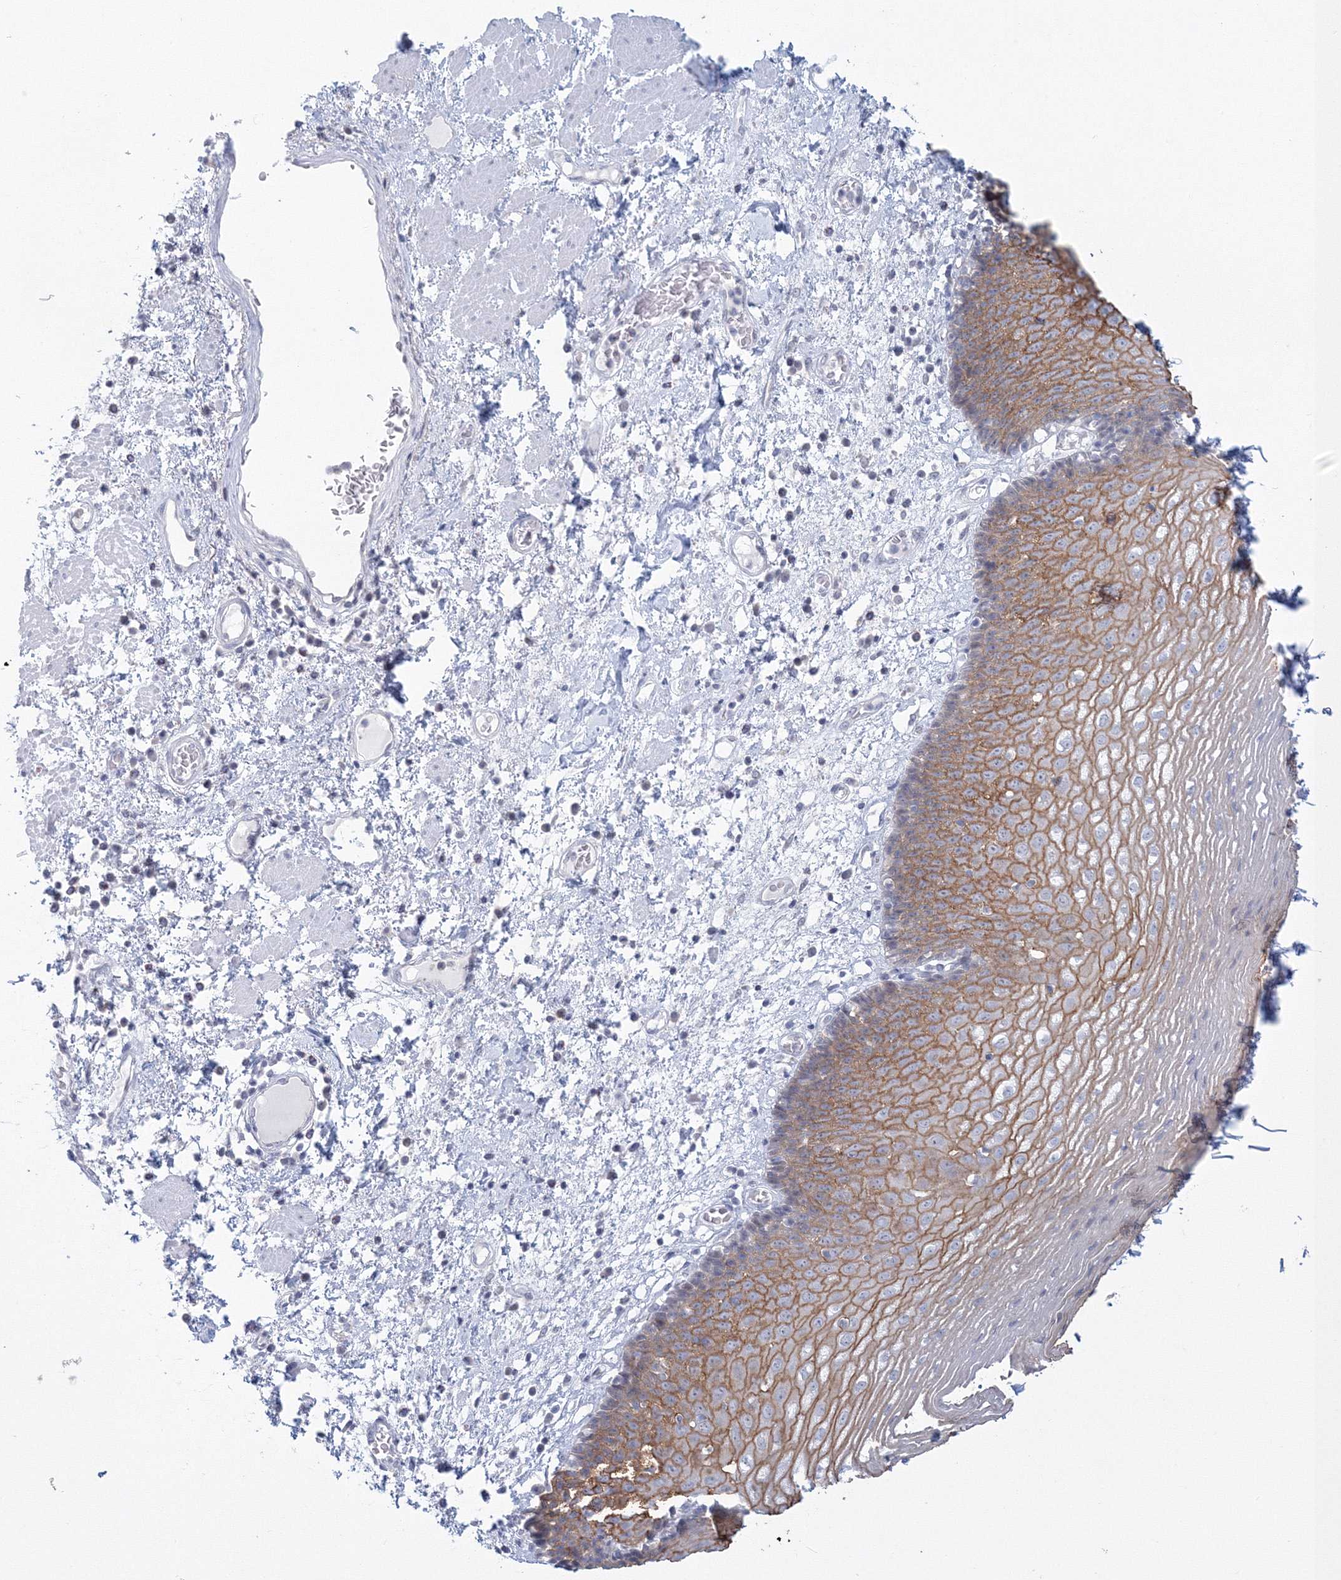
{"staining": {"intensity": "moderate", "quantity": ">75%", "location": "cytoplasmic/membranous"}, "tissue": "esophagus", "cell_type": "Squamous epithelial cells", "image_type": "normal", "snomed": [{"axis": "morphology", "description": "Normal tissue, NOS"}, {"axis": "morphology", "description": "Adenocarcinoma, NOS"}, {"axis": "topography", "description": "Esophagus"}], "caption": "Immunohistochemistry (IHC) of normal esophagus exhibits medium levels of moderate cytoplasmic/membranous staining in approximately >75% of squamous epithelial cells.", "gene": "VSIG1", "patient": {"sex": "male", "age": 62}}